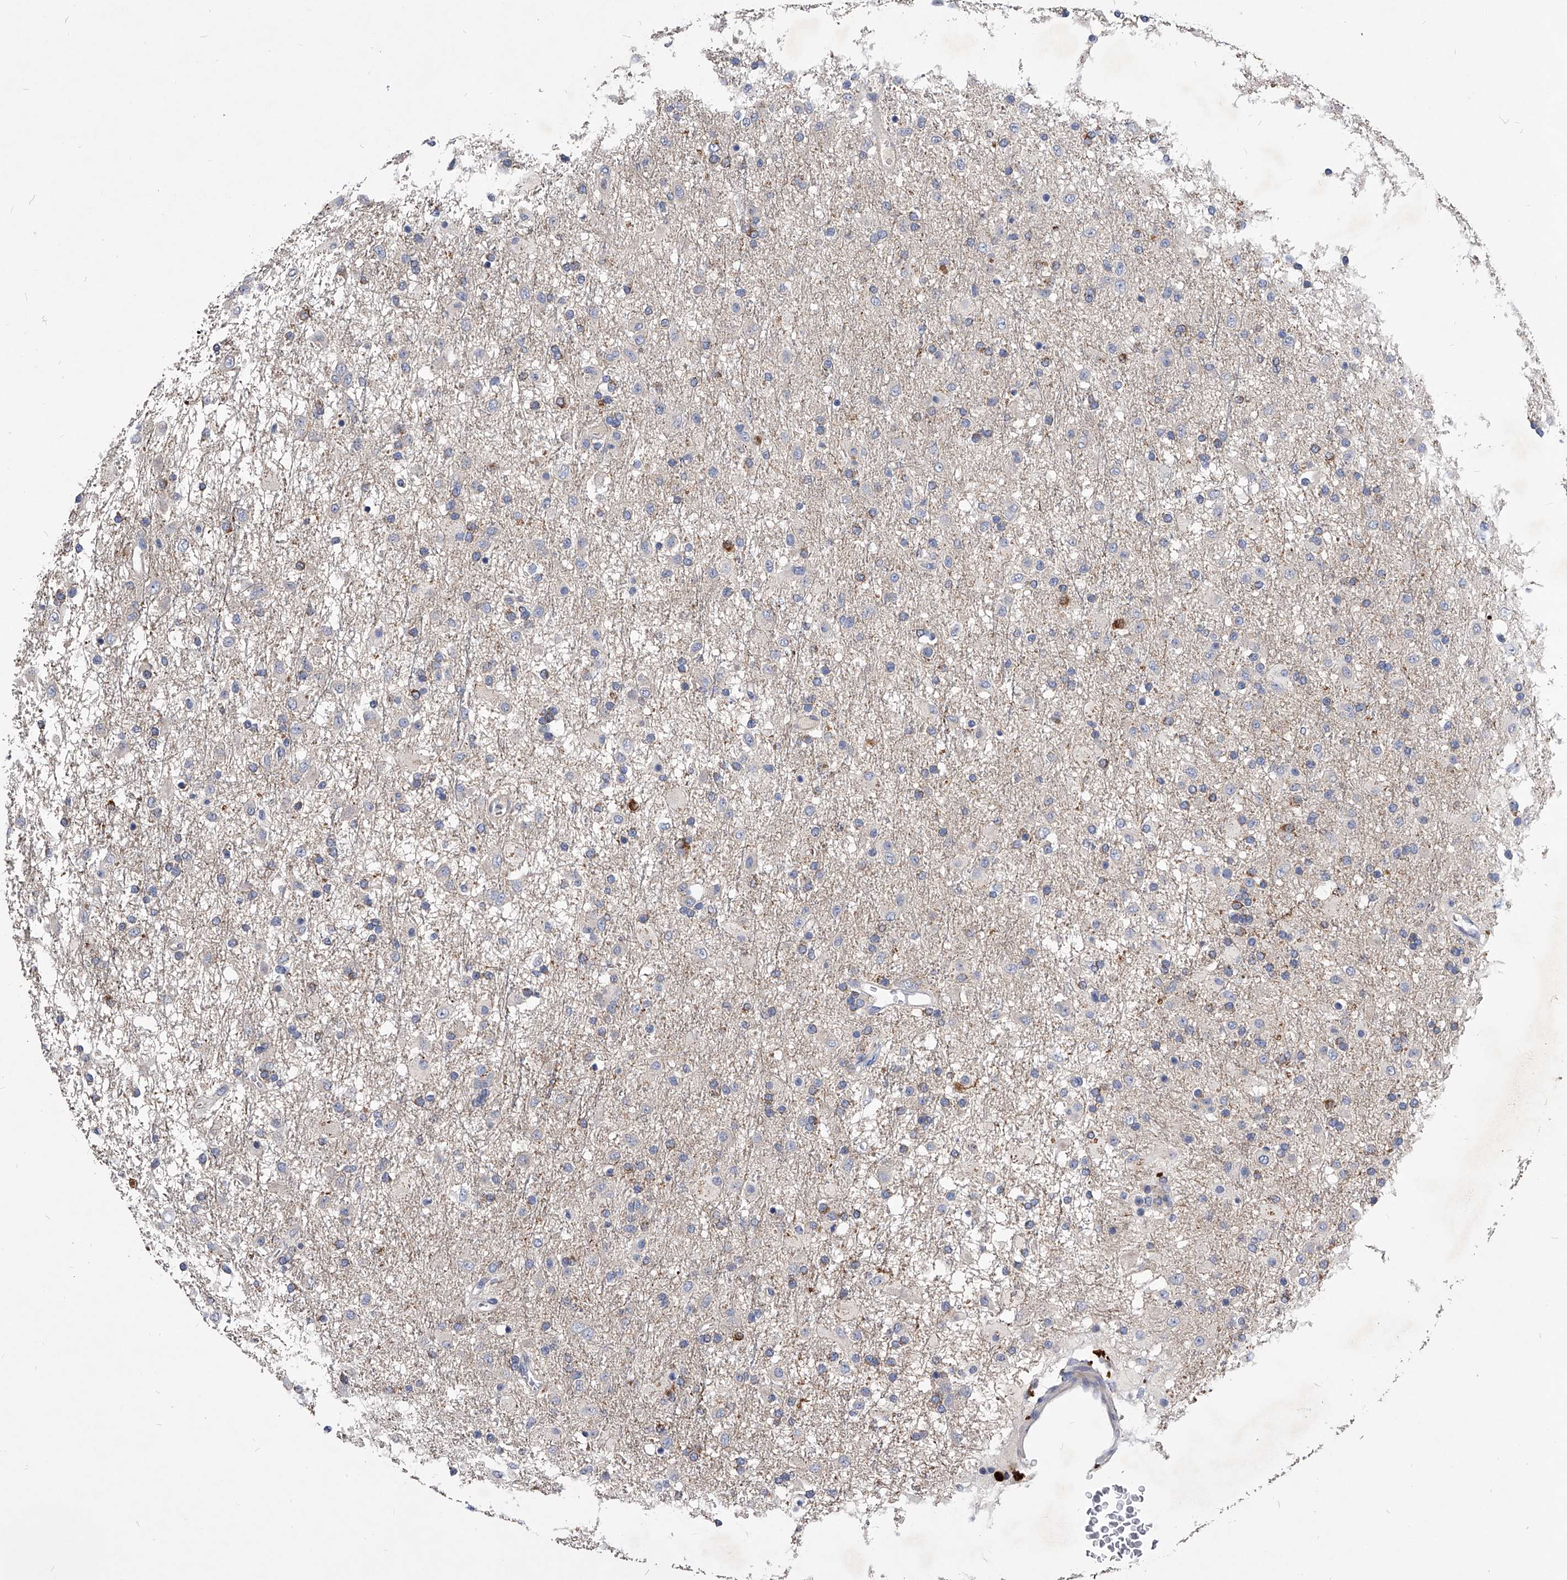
{"staining": {"intensity": "negative", "quantity": "none", "location": "none"}, "tissue": "glioma", "cell_type": "Tumor cells", "image_type": "cancer", "snomed": [{"axis": "morphology", "description": "Glioma, malignant, Low grade"}, {"axis": "topography", "description": "Brain"}], "caption": "This is a micrograph of immunohistochemistry staining of low-grade glioma (malignant), which shows no expression in tumor cells.", "gene": "ARL4C", "patient": {"sex": "male", "age": 65}}